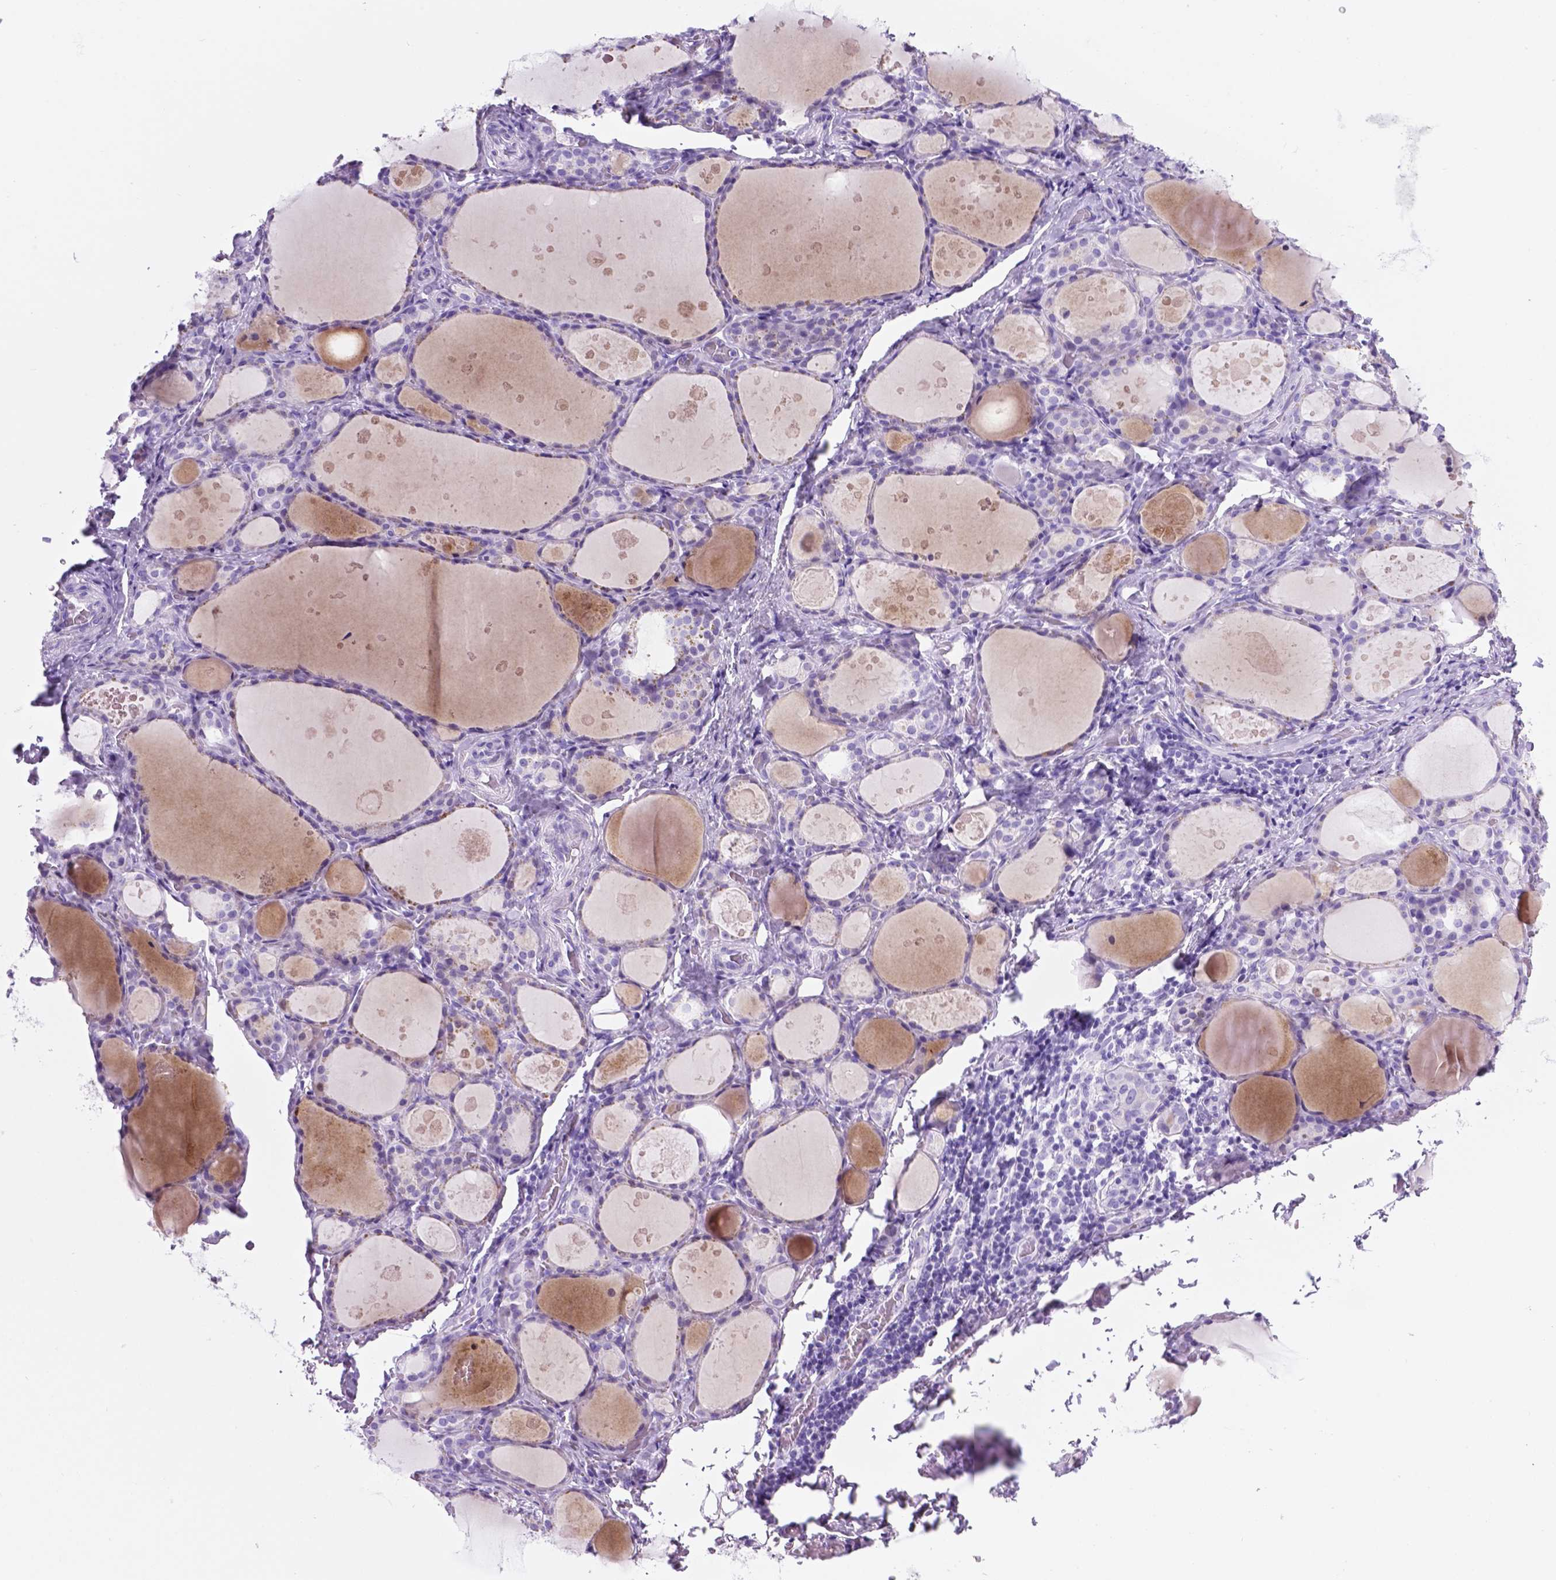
{"staining": {"intensity": "negative", "quantity": "none", "location": "none"}, "tissue": "thyroid gland", "cell_type": "Glandular cells", "image_type": "normal", "snomed": [{"axis": "morphology", "description": "Normal tissue, NOS"}, {"axis": "topography", "description": "Thyroid gland"}], "caption": "High power microscopy histopathology image of an immunohistochemistry (IHC) image of unremarkable thyroid gland, revealing no significant staining in glandular cells. The staining was performed using DAB (3,3'-diaminobenzidine) to visualize the protein expression in brown, while the nuclei were stained in blue with hematoxylin (Magnification: 20x).", "gene": "C17orf107", "patient": {"sex": "male", "age": 68}}